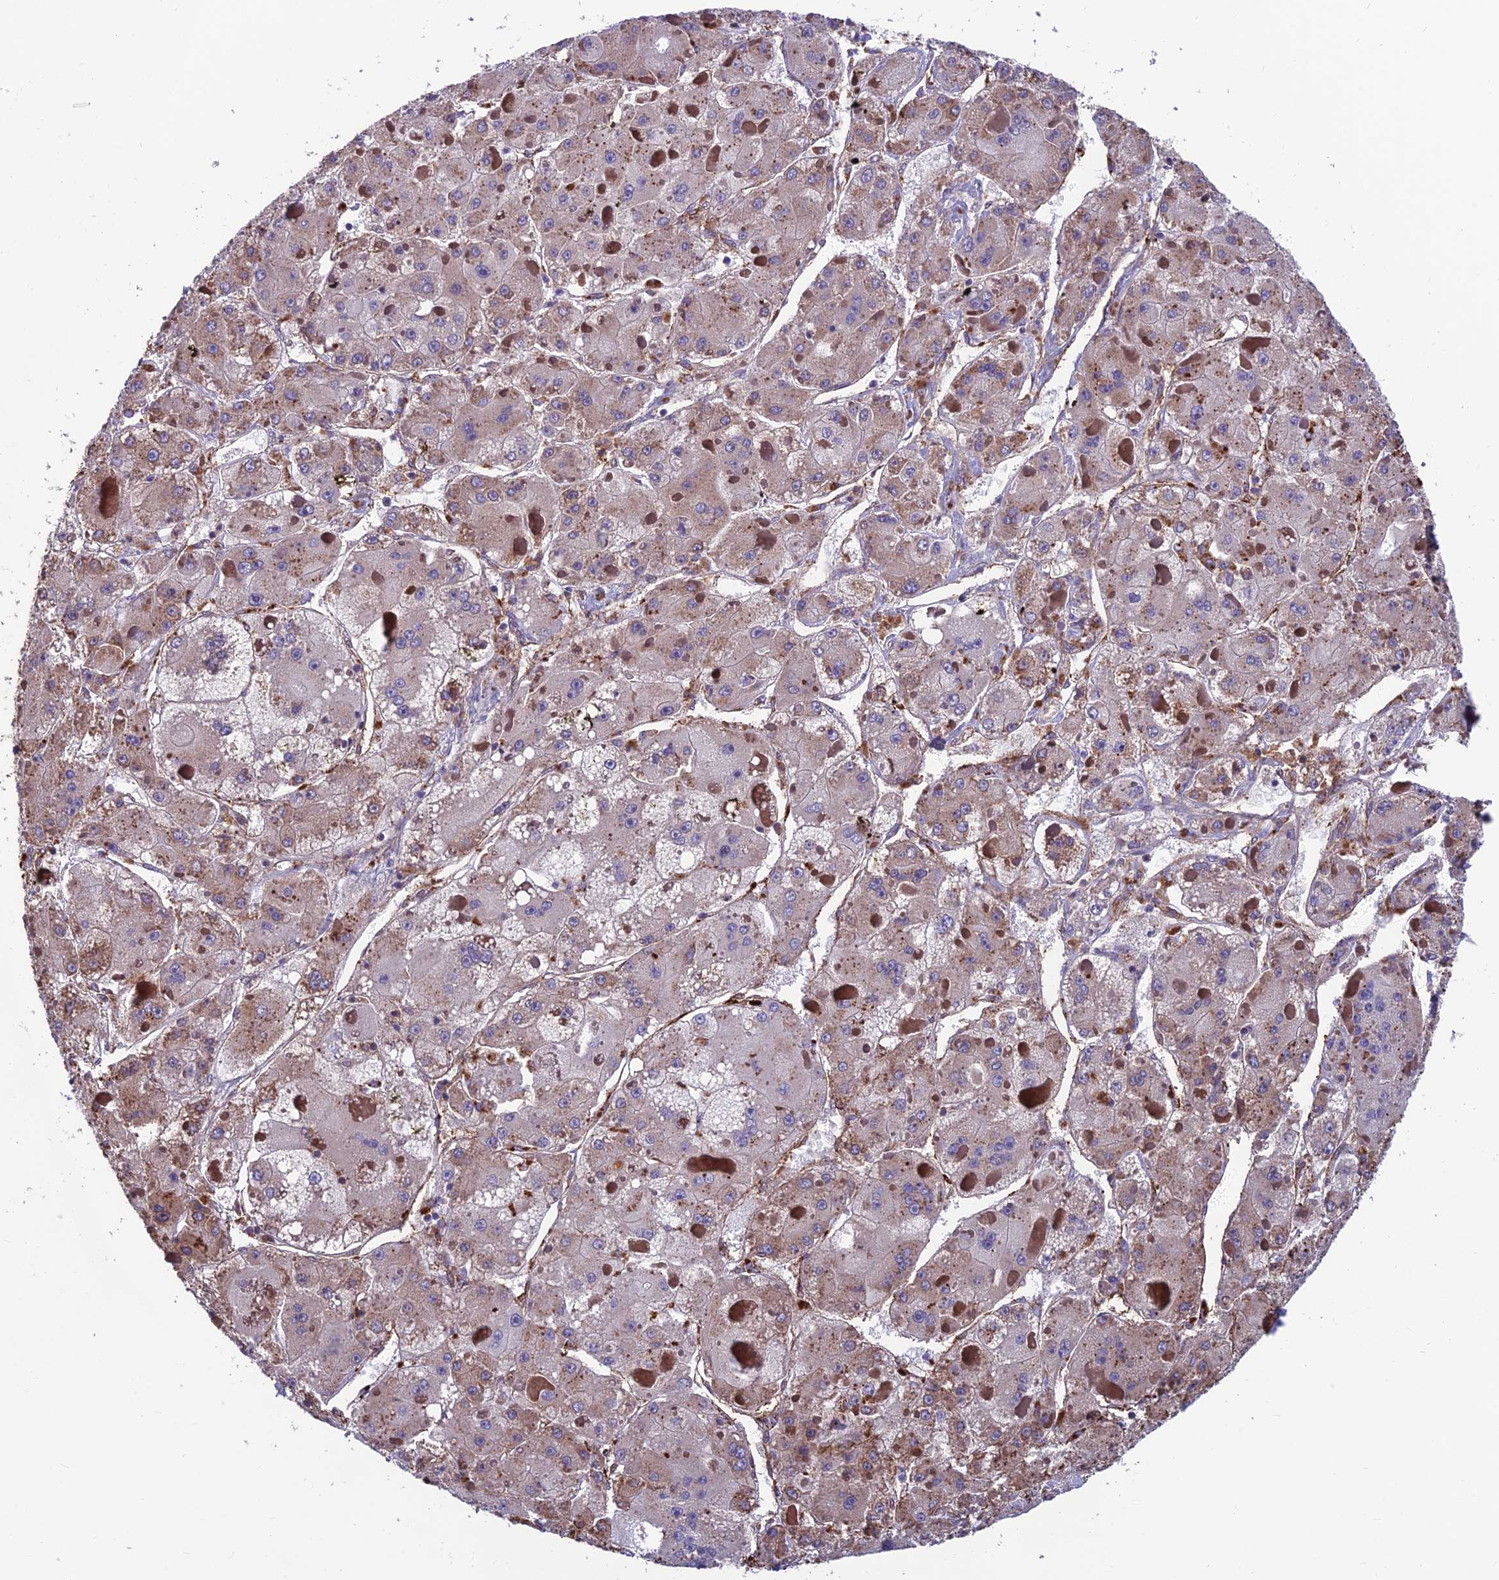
{"staining": {"intensity": "weak", "quantity": "<25%", "location": "cytoplasmic/membranous"}, "tissue": "liver cancer", "cell_type": "Tumor cells", "image_type": "cancer", "snomed": [{"axis": "morphology", "description": "Carcinoma, Hepatocellular, NOS"}, {"axis": "topography", "description": "Liver"}], "caption": "Tumor cells are negative for protein expression in human liver cancer (hepatocellular carcinoma).", "gene": "RTN4RL1", "patient": {"sex": "female", "age": 73}}